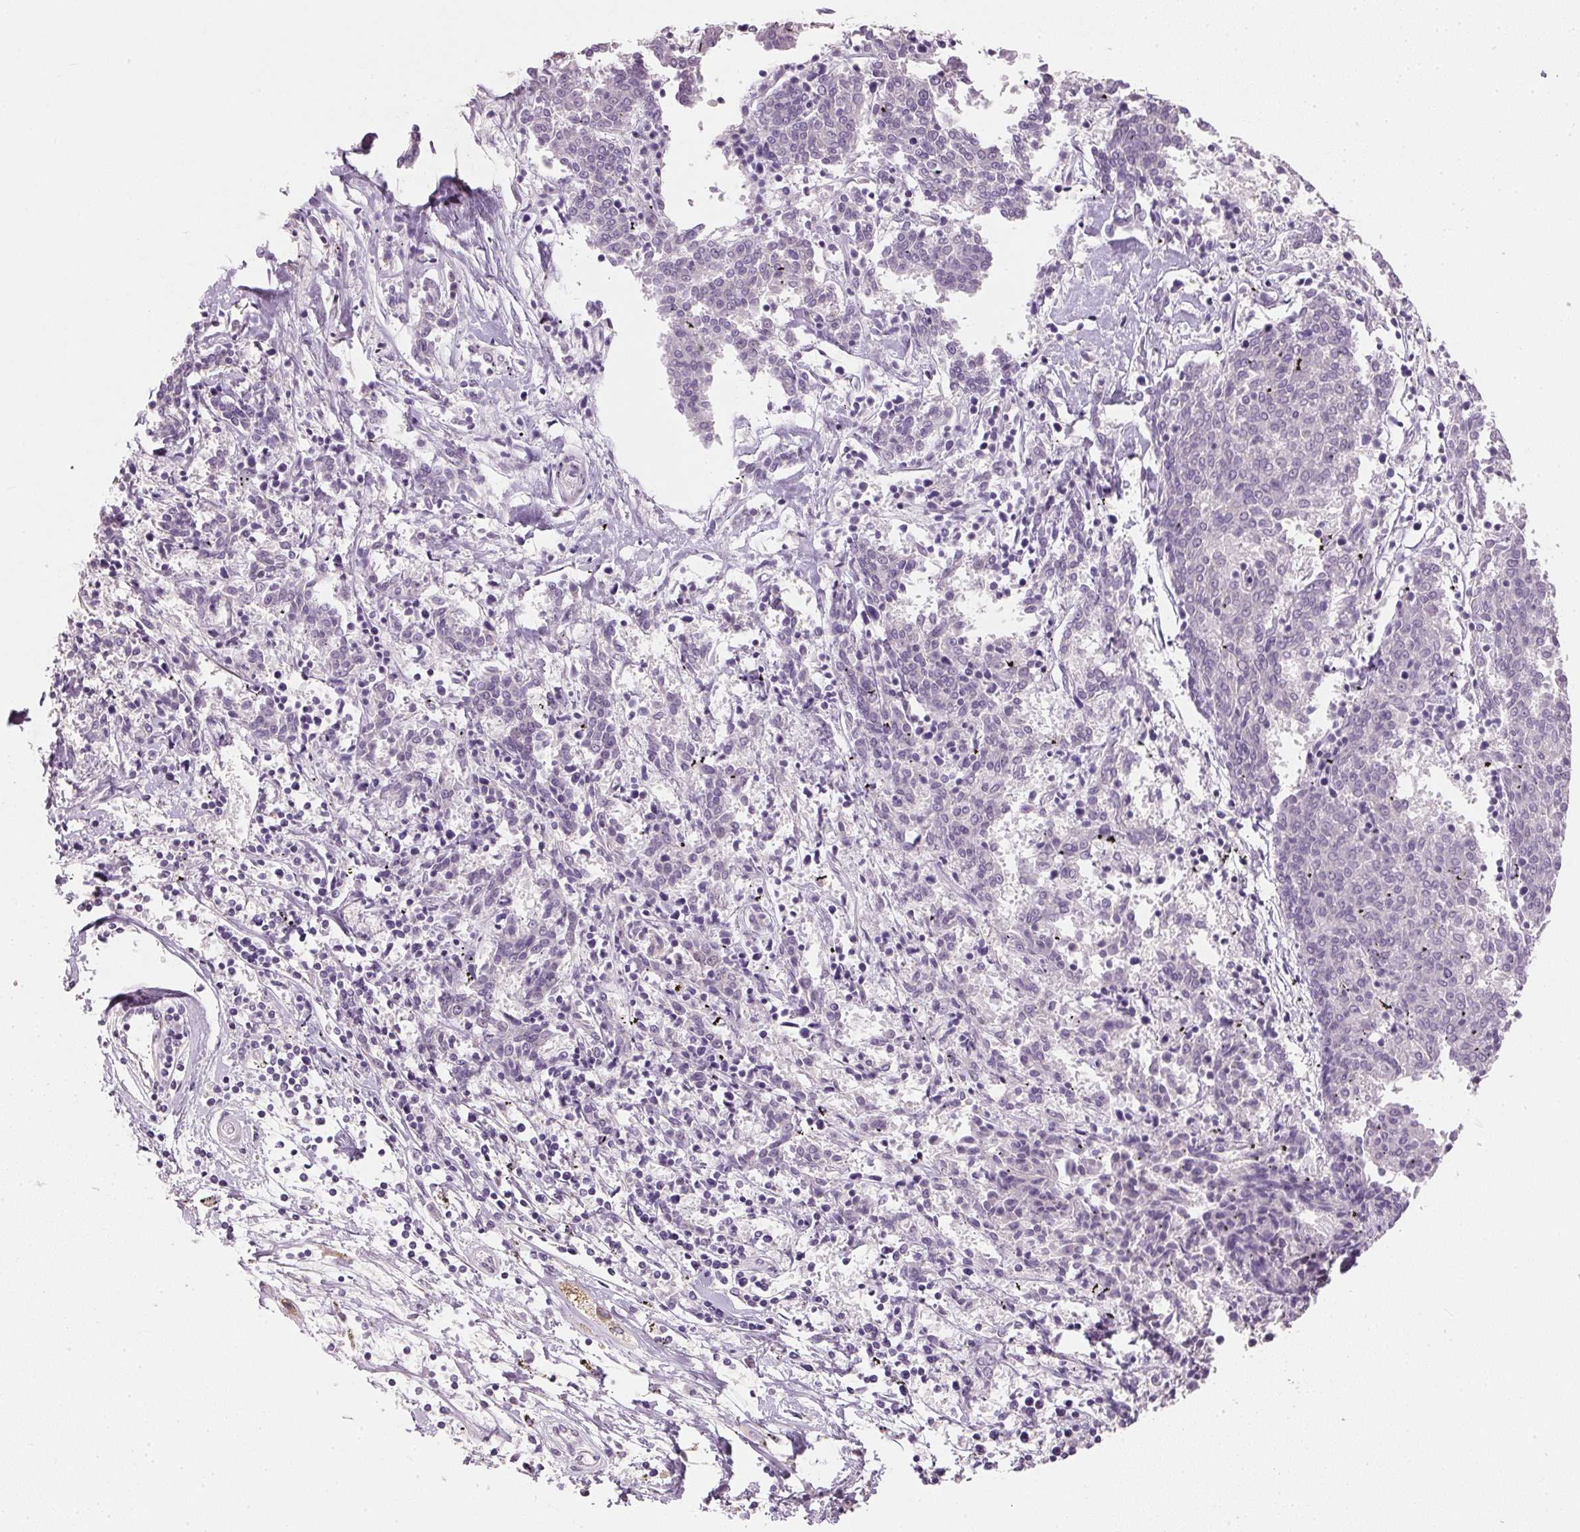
{"staining": {"intensity": "negative", "quantity": "none", "location": "none"}, "tissue": "melanoma", "cell_type": "Tumor cells", "image_type": "cancer", "snomed": [{"axis": "morphology", "description": "Malignant melanoma, NOS"}, {"axis": "topography", "description": "Skin"}], "caption": "Immunohistochemistry (IHC) image of neoplastic tissue: melanoma stained with DAB shows no significant protein staining in tumor cells. (DAB (3,3'-diaminobenzidine) IHC with hematoxylin counter stain).", "gene": "HSD17B1", "patient": {"sex": "female", "age": 72}}